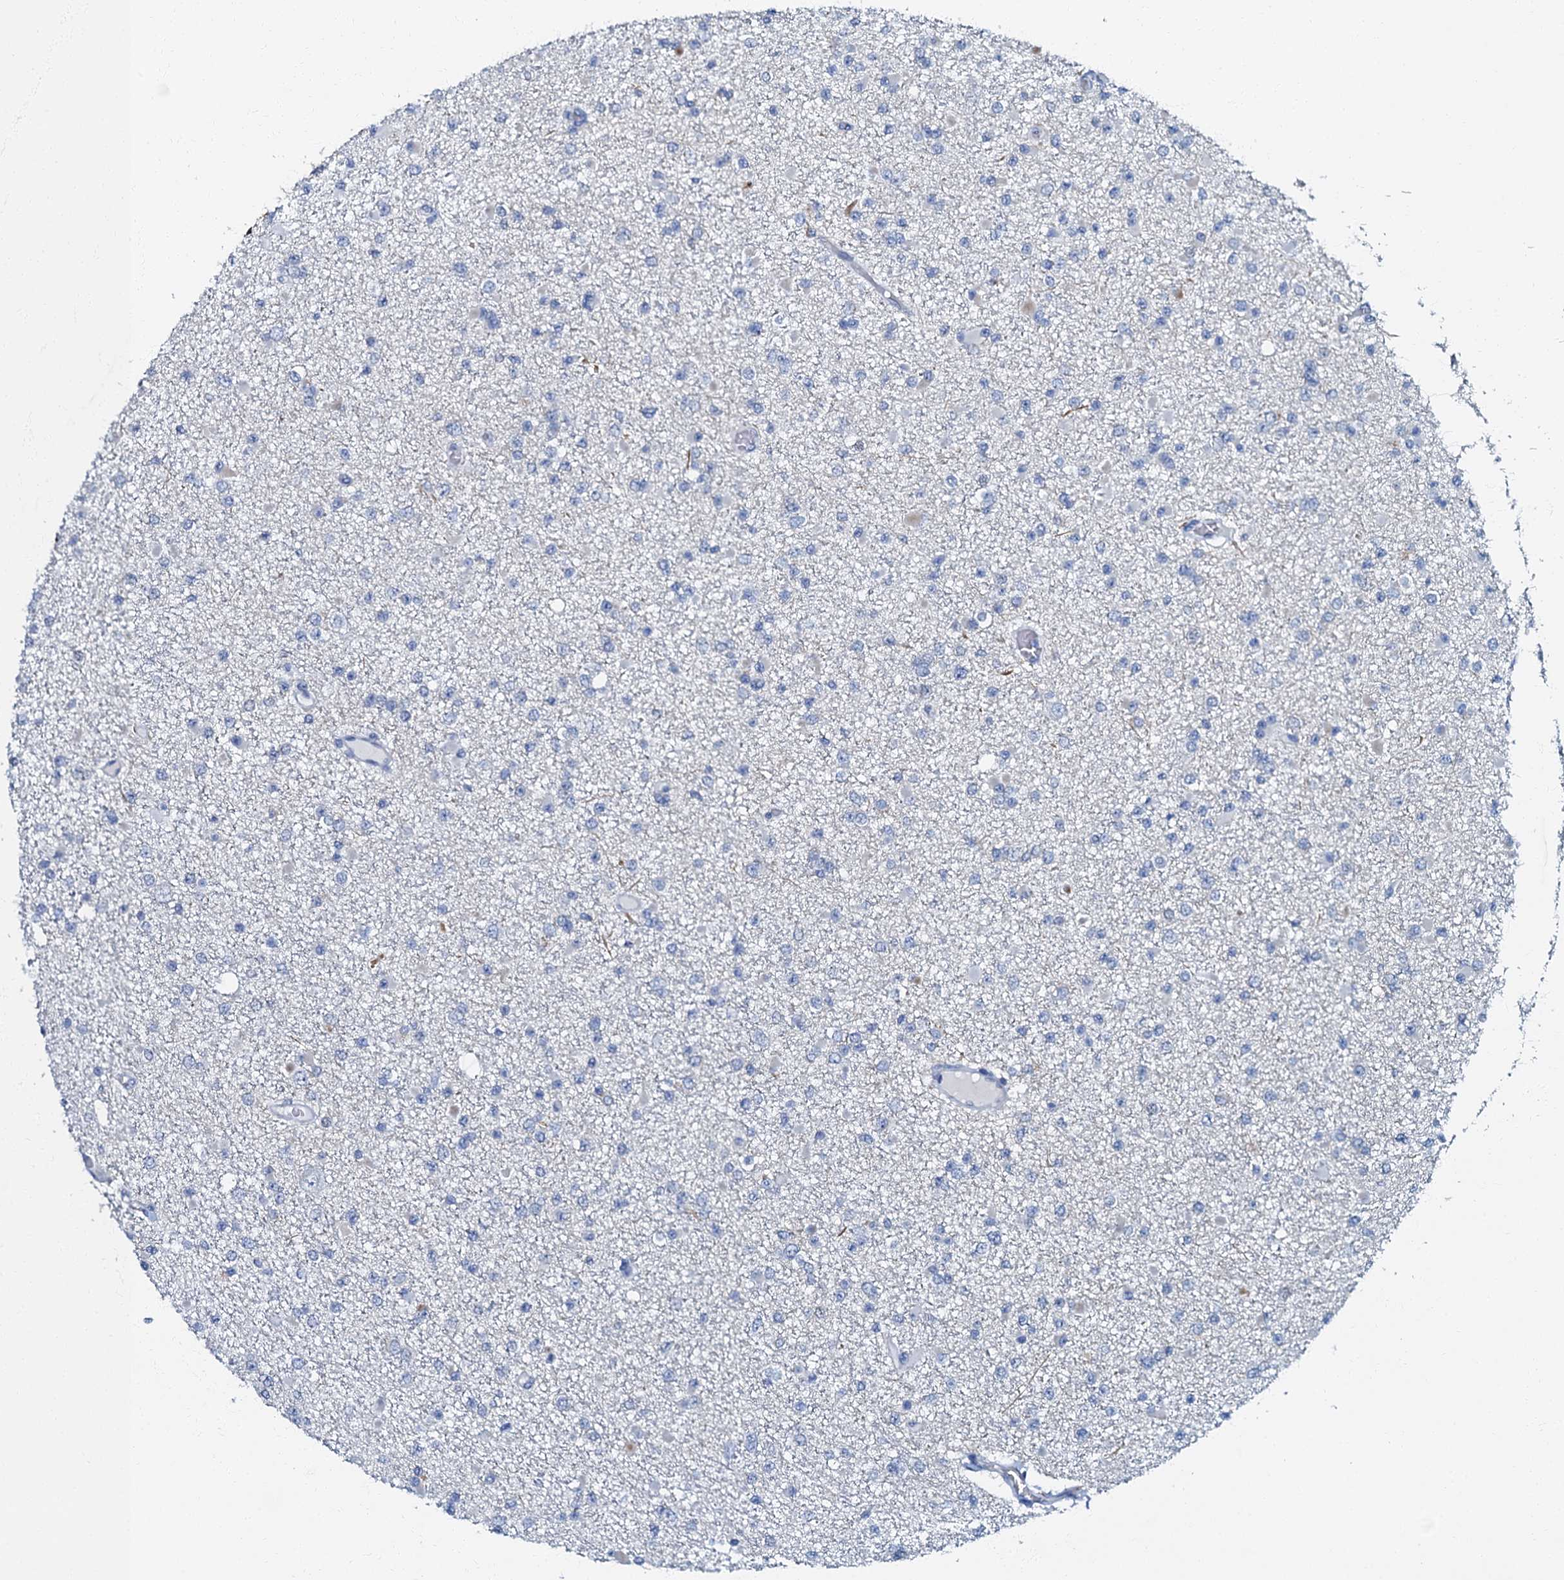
{"staining": {"intensity": "negative", "quantity": "none", "location": "none"}, "tissue": "glioma", "cell_type": "Tumor cells", "image_type": "cancer", "snomed": [{"axis": "morphology", "description": "Glioma, malignant, Low grade"}, {"axis": "topography", "description": "Brain"}], "caption": "This is an IHC photomicrograph of malignant low-grade glioma. There is no positivity in tumor cells.", "gene": "MFSD5", "patient": {"sex": "female", "age": 22}}